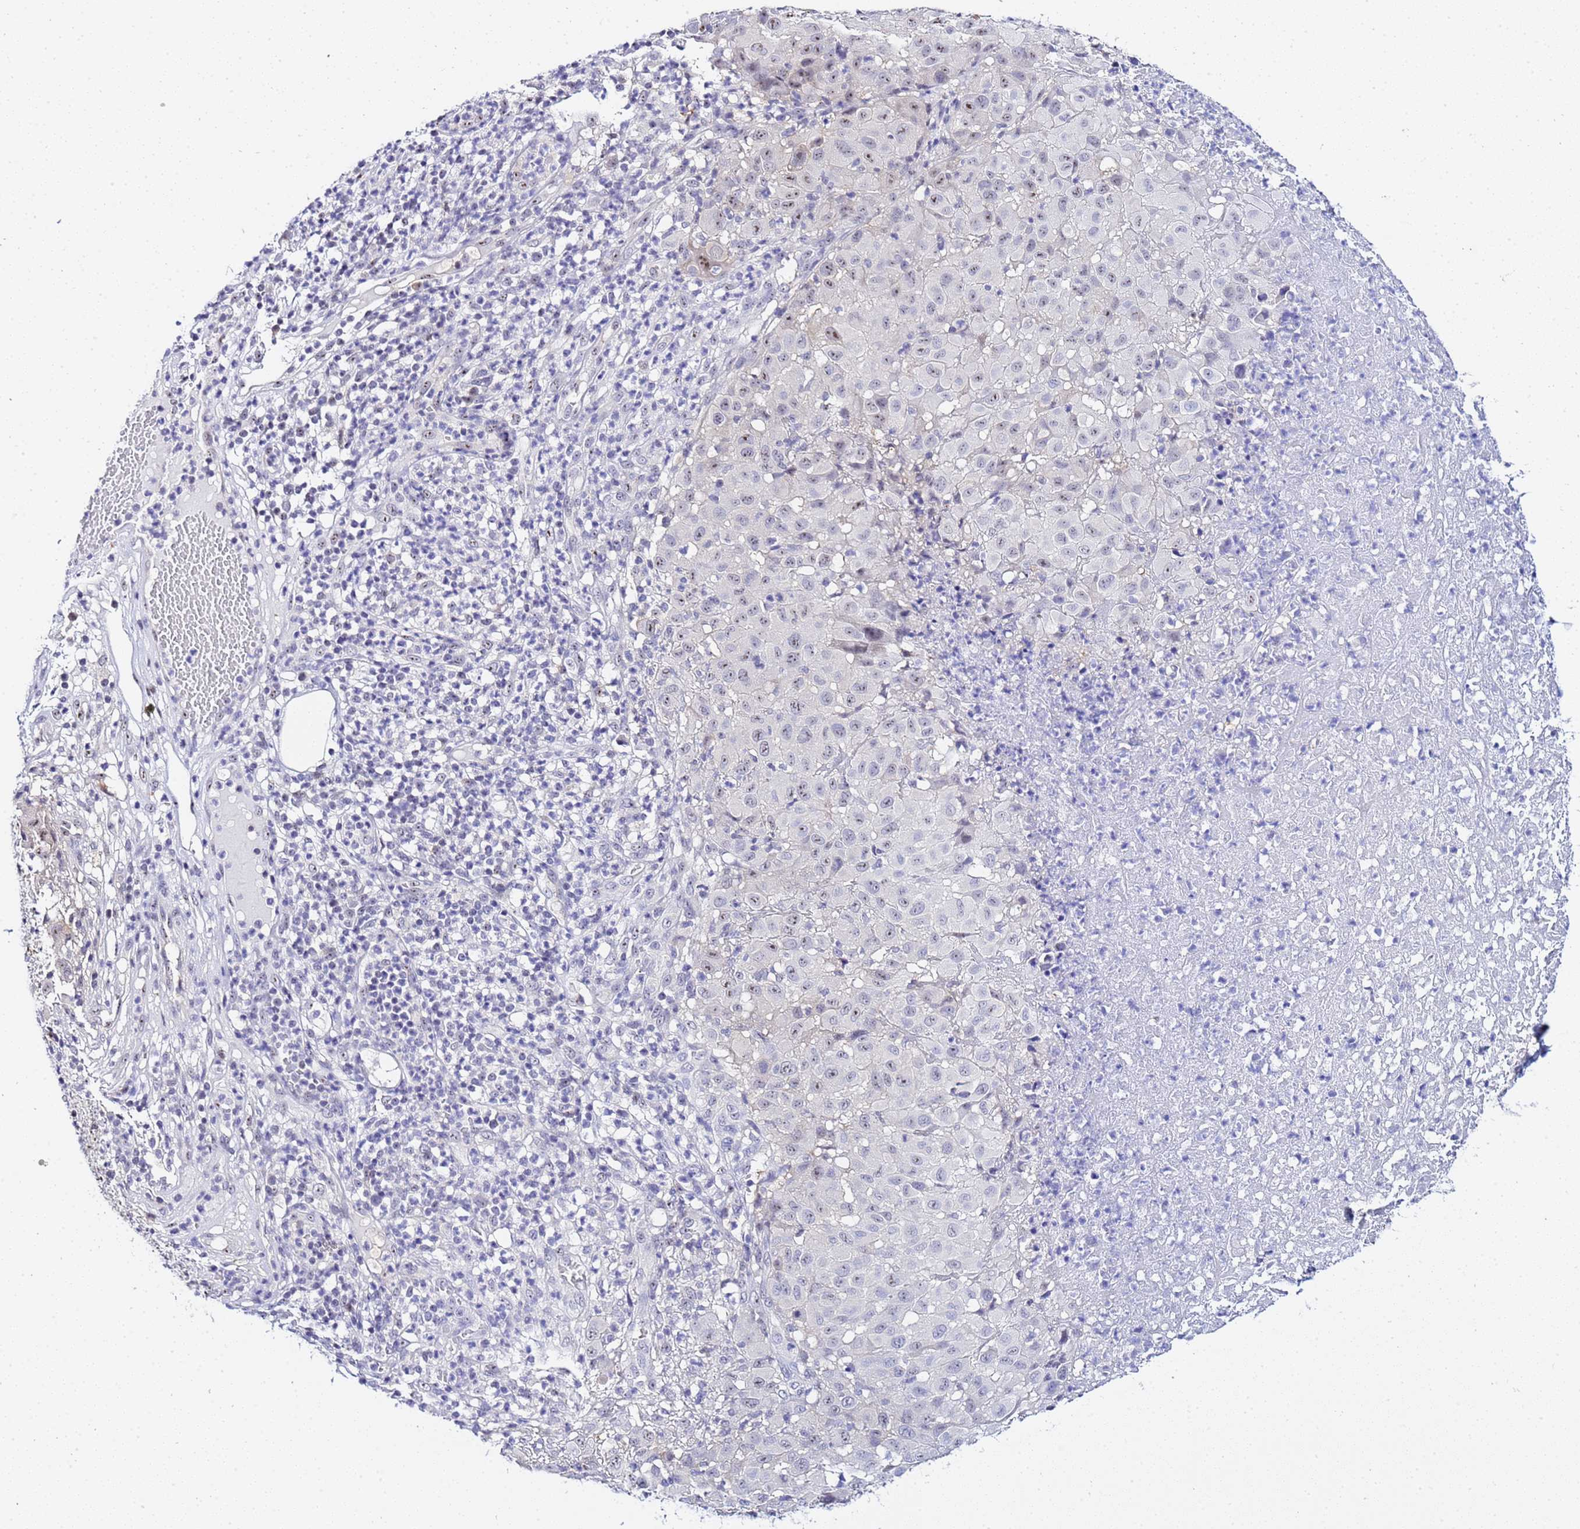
{"staining": {"intensity": "weak", "quantity": "<25%", "location": "nuclear"}, "tissue": "melanoma", "cell_type": "Tumor cells", "image_type": "cancer", "snomed": [{"axis": "morphology", "description": "Malignant melanoma, NOS"}, {"axis": "topography", "description": "Skin"}], "caption": "A histopathology image of human malignant melanoma is negative for staining in tumor cells.", "gene": "ACTL6B", "patient": {"sex": "male", "age": 73}}